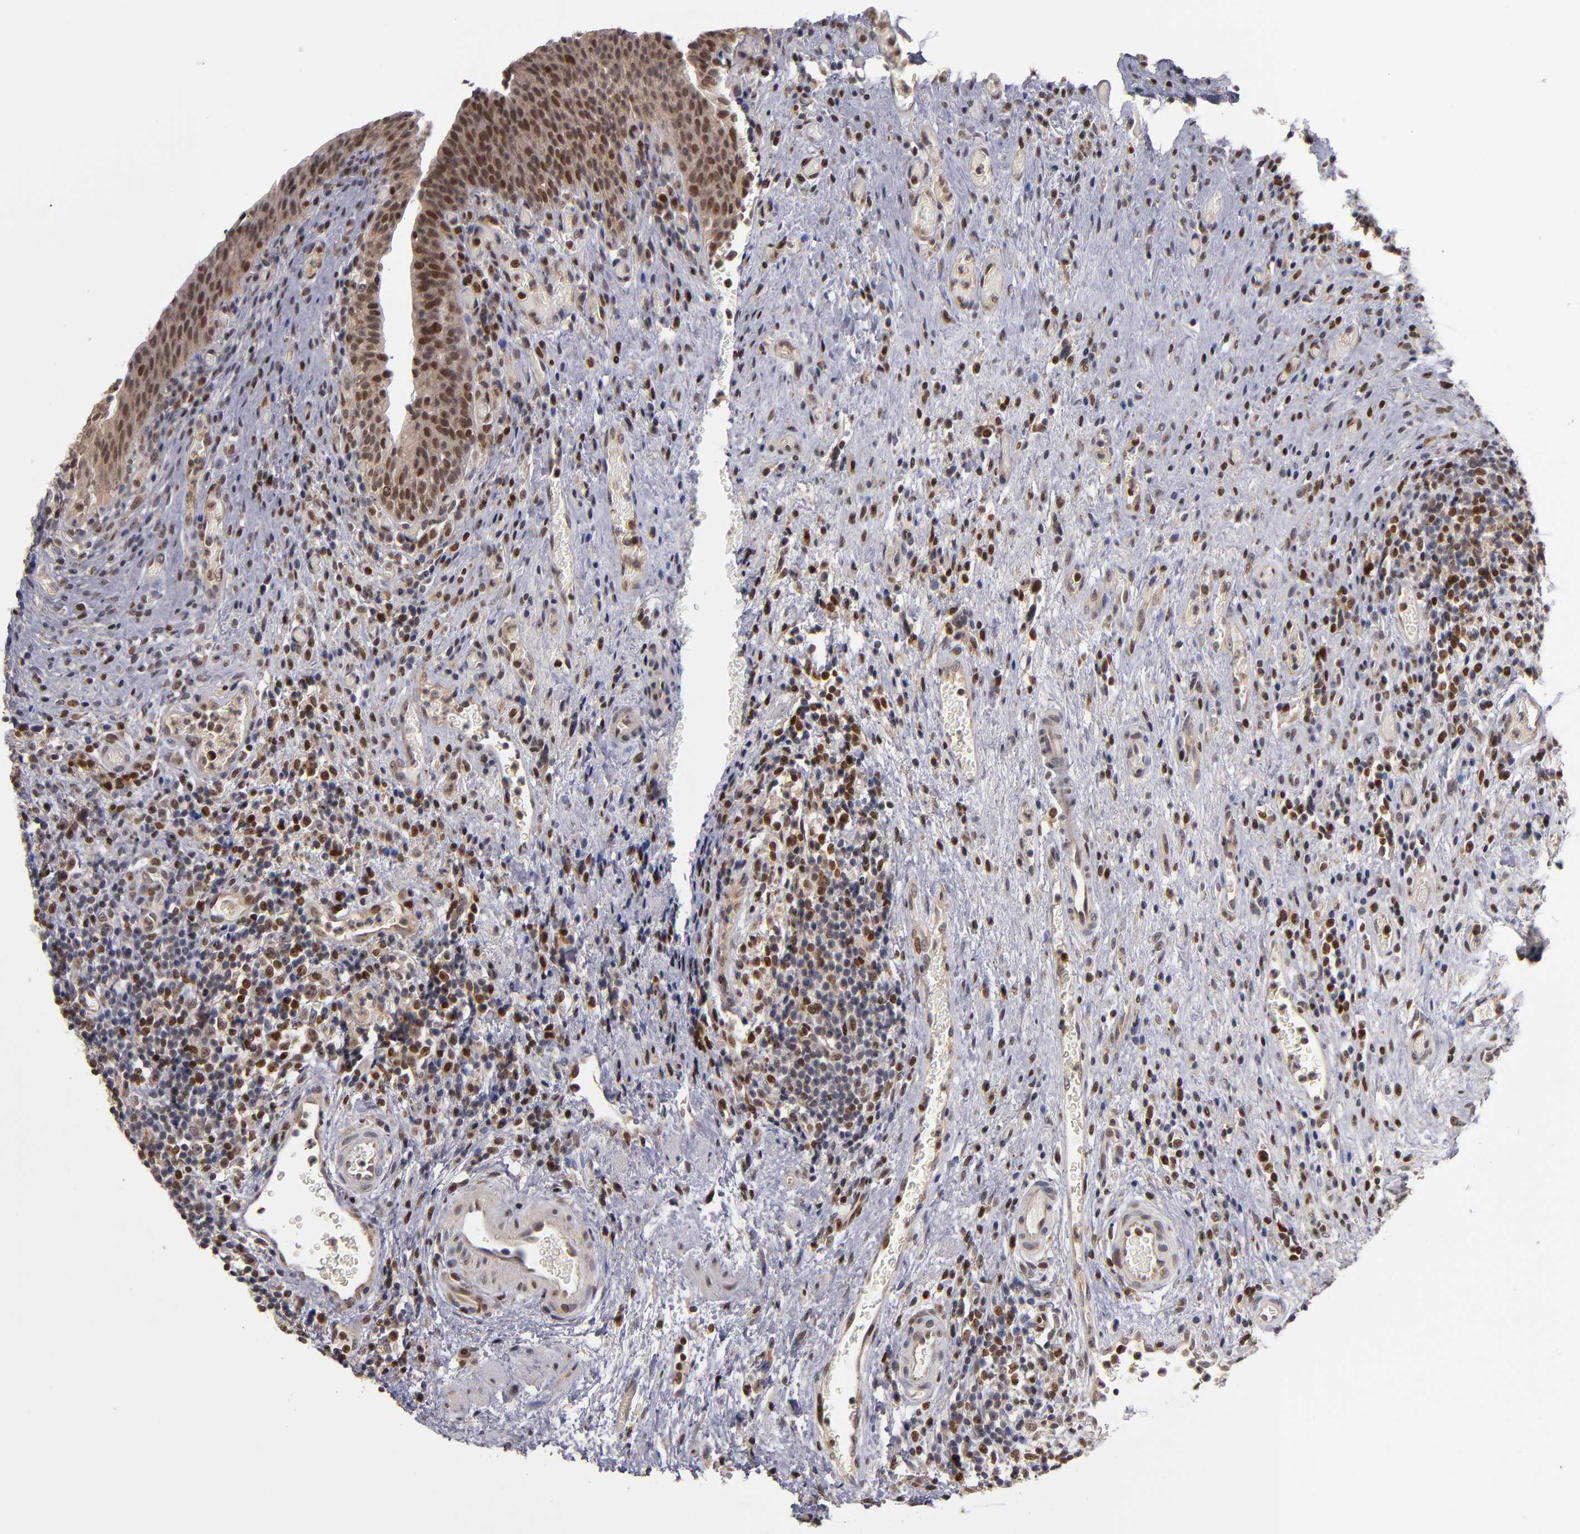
{"staining": {"intensity": "weak", "quantity": ">75%", "location": "nuclear"}, "tissue": "urinary bladder", "cell_type": "Urothelial cells", "image_type": "normal", "snomed": [{"axis": "morphology", "description": "Normal tissue, NOS"}, {"axis": "morphology", "description": "Urothelial carcinoma, High grade"}, {"axis": "topography", "description": "Urinary bladder"}], "caption": "Immunohistochemistry (IHC) image of unremarkable urinary bladder: urinary bladder stained using immunohistochemistry (IHC) exhibits low levels of weak protein expression localized specifically in the nuclear of urothelial cells, appearing as a nuclear brown color.", "gene": "KDM6A", "patient": {"sex": "male", "age": 51}}